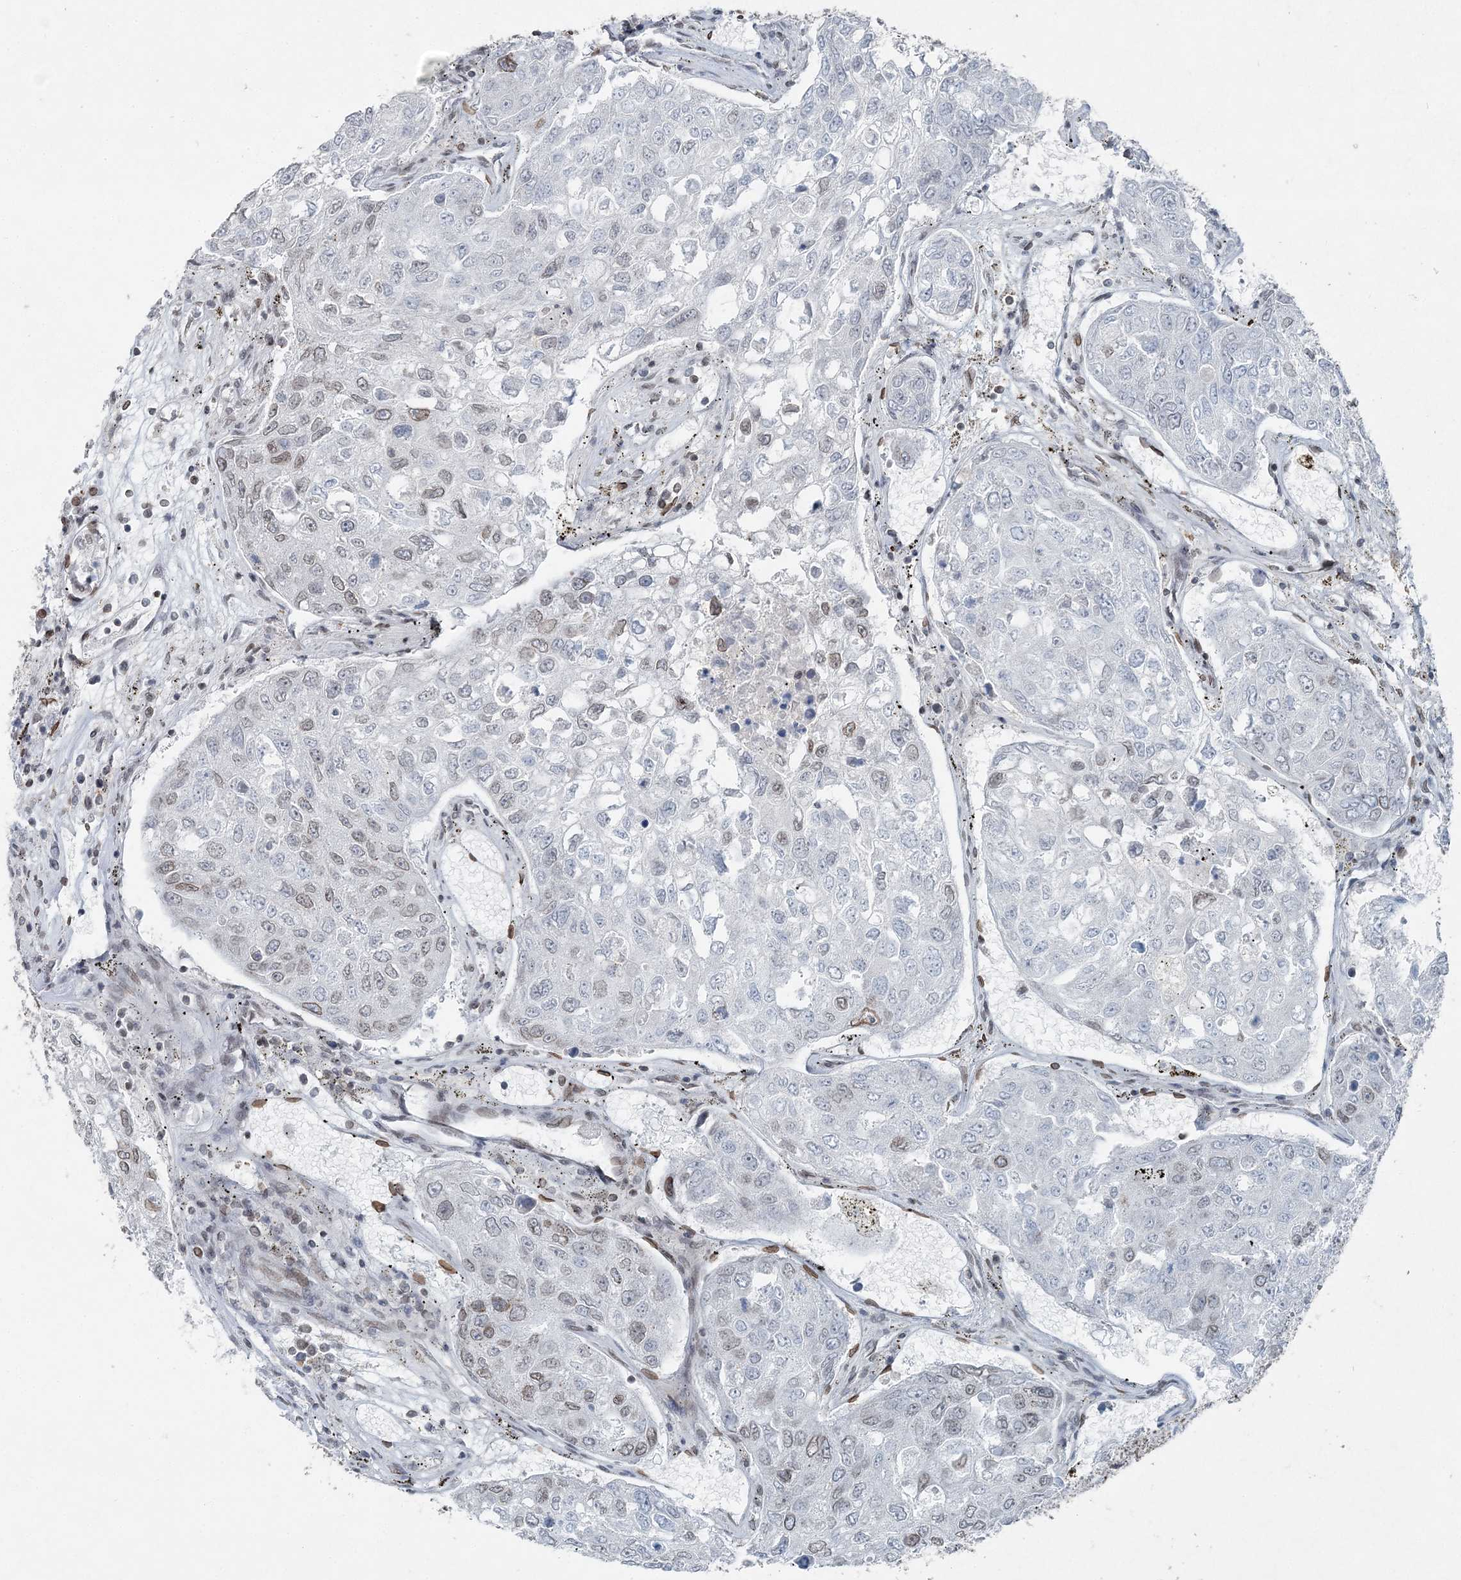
{"staining": {"intensity": "weak", "quantity": "<25%", "location": "cytoplasmic/membranous,nuclear"}, "tissue": "urothelial cancer", "cell_type": "Tumor cells", "image_type": "cancer", "snomed": [{"axis": "morphology", "description": "Urothelial carcinoma, High grade"}, {"axis": "topography", "description": "Lymph node"}, {"axis": "topography", "description": "Urinary bladder"}], "caption": "Protein analysis of urothelial cancer reveals no significant positivity in tumor cells. (DAB (3,3'-diaminobenzidine) IHC with hematoxylin counter stain).", "gene": "GJD4", "patient": {"sex": "male", "age": 51}}